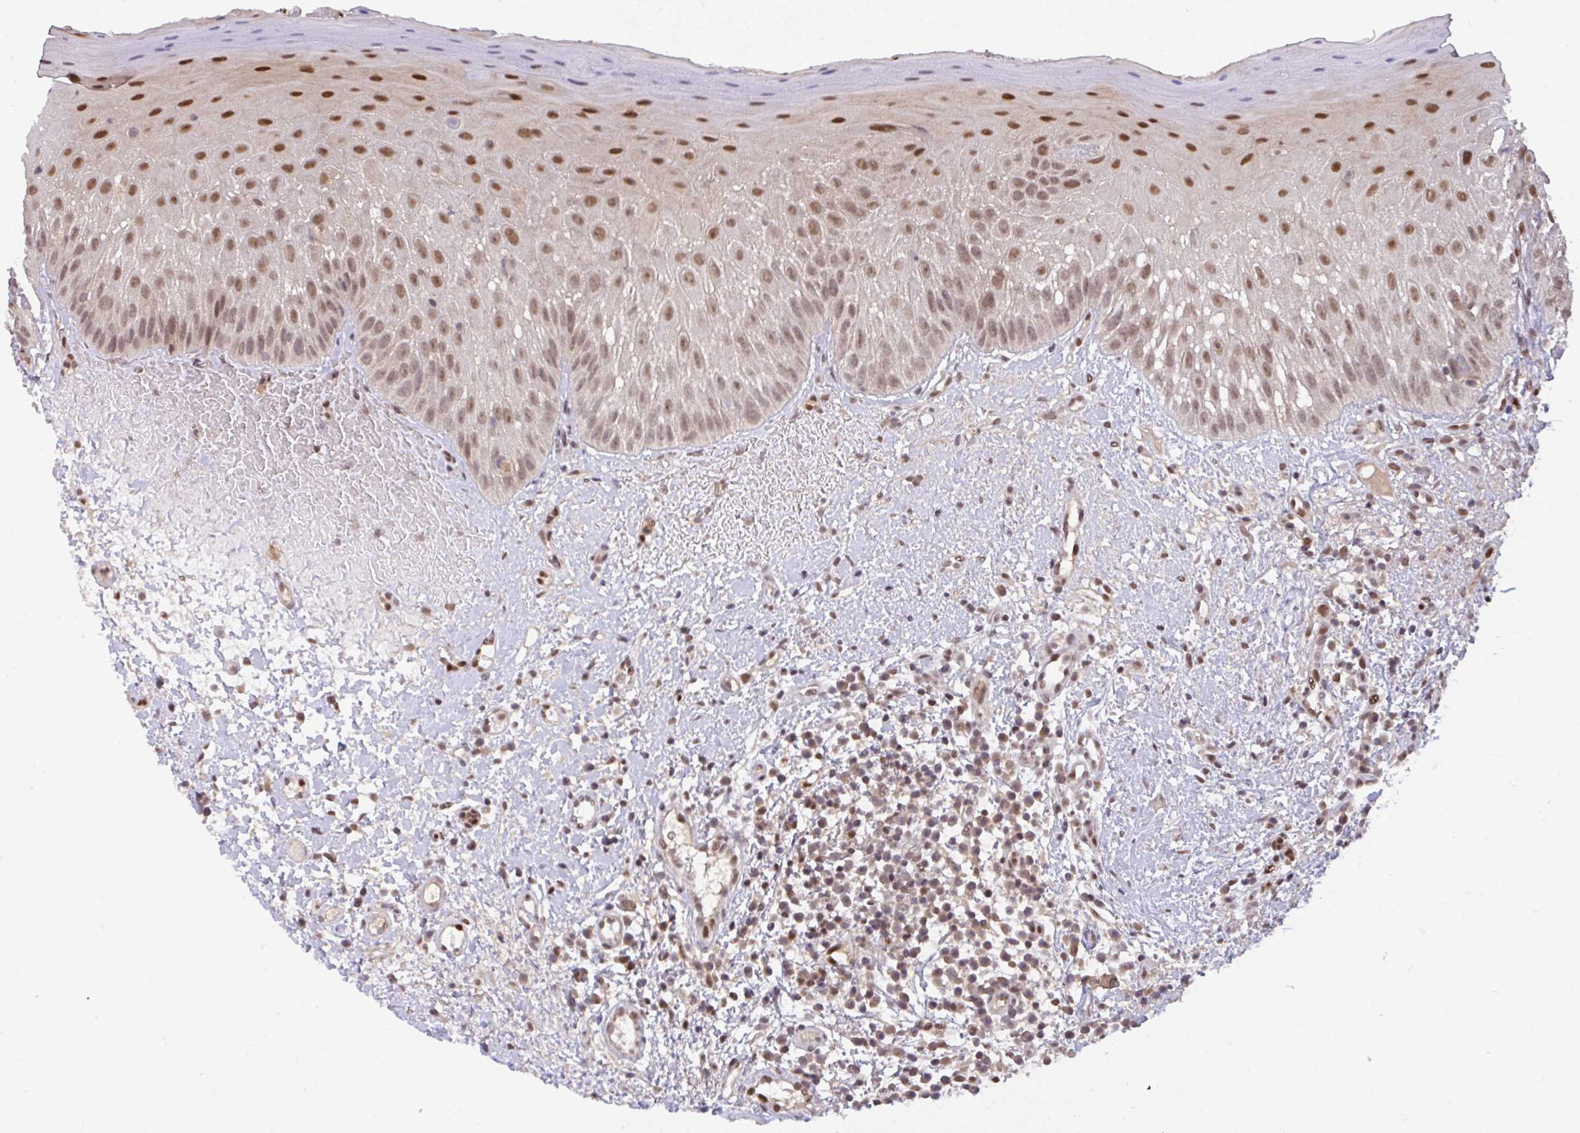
{"staining": {"intensity": "moderate", "quantity": ">75%", "location": "nuclear"}, "tissue": "oral mucosa", "cell_type": "Squamous epithelial cells", "image_type": "normal", "snomed": [{"axis": "morphology", "description": "Normal tissue, NOS"}, {"axis": "topography", "description": "Oral tissue"}, {"axis": "topography", "description": "Tounge, NOS"}], "caption": "Squamous epithelial cells demonstrate medium levels of moderate nuclear positivity in approximately >75% of cells in normal human oral mucosa.", "gene": "KLF2", "patient": {"sex": "male", "age": 83}}